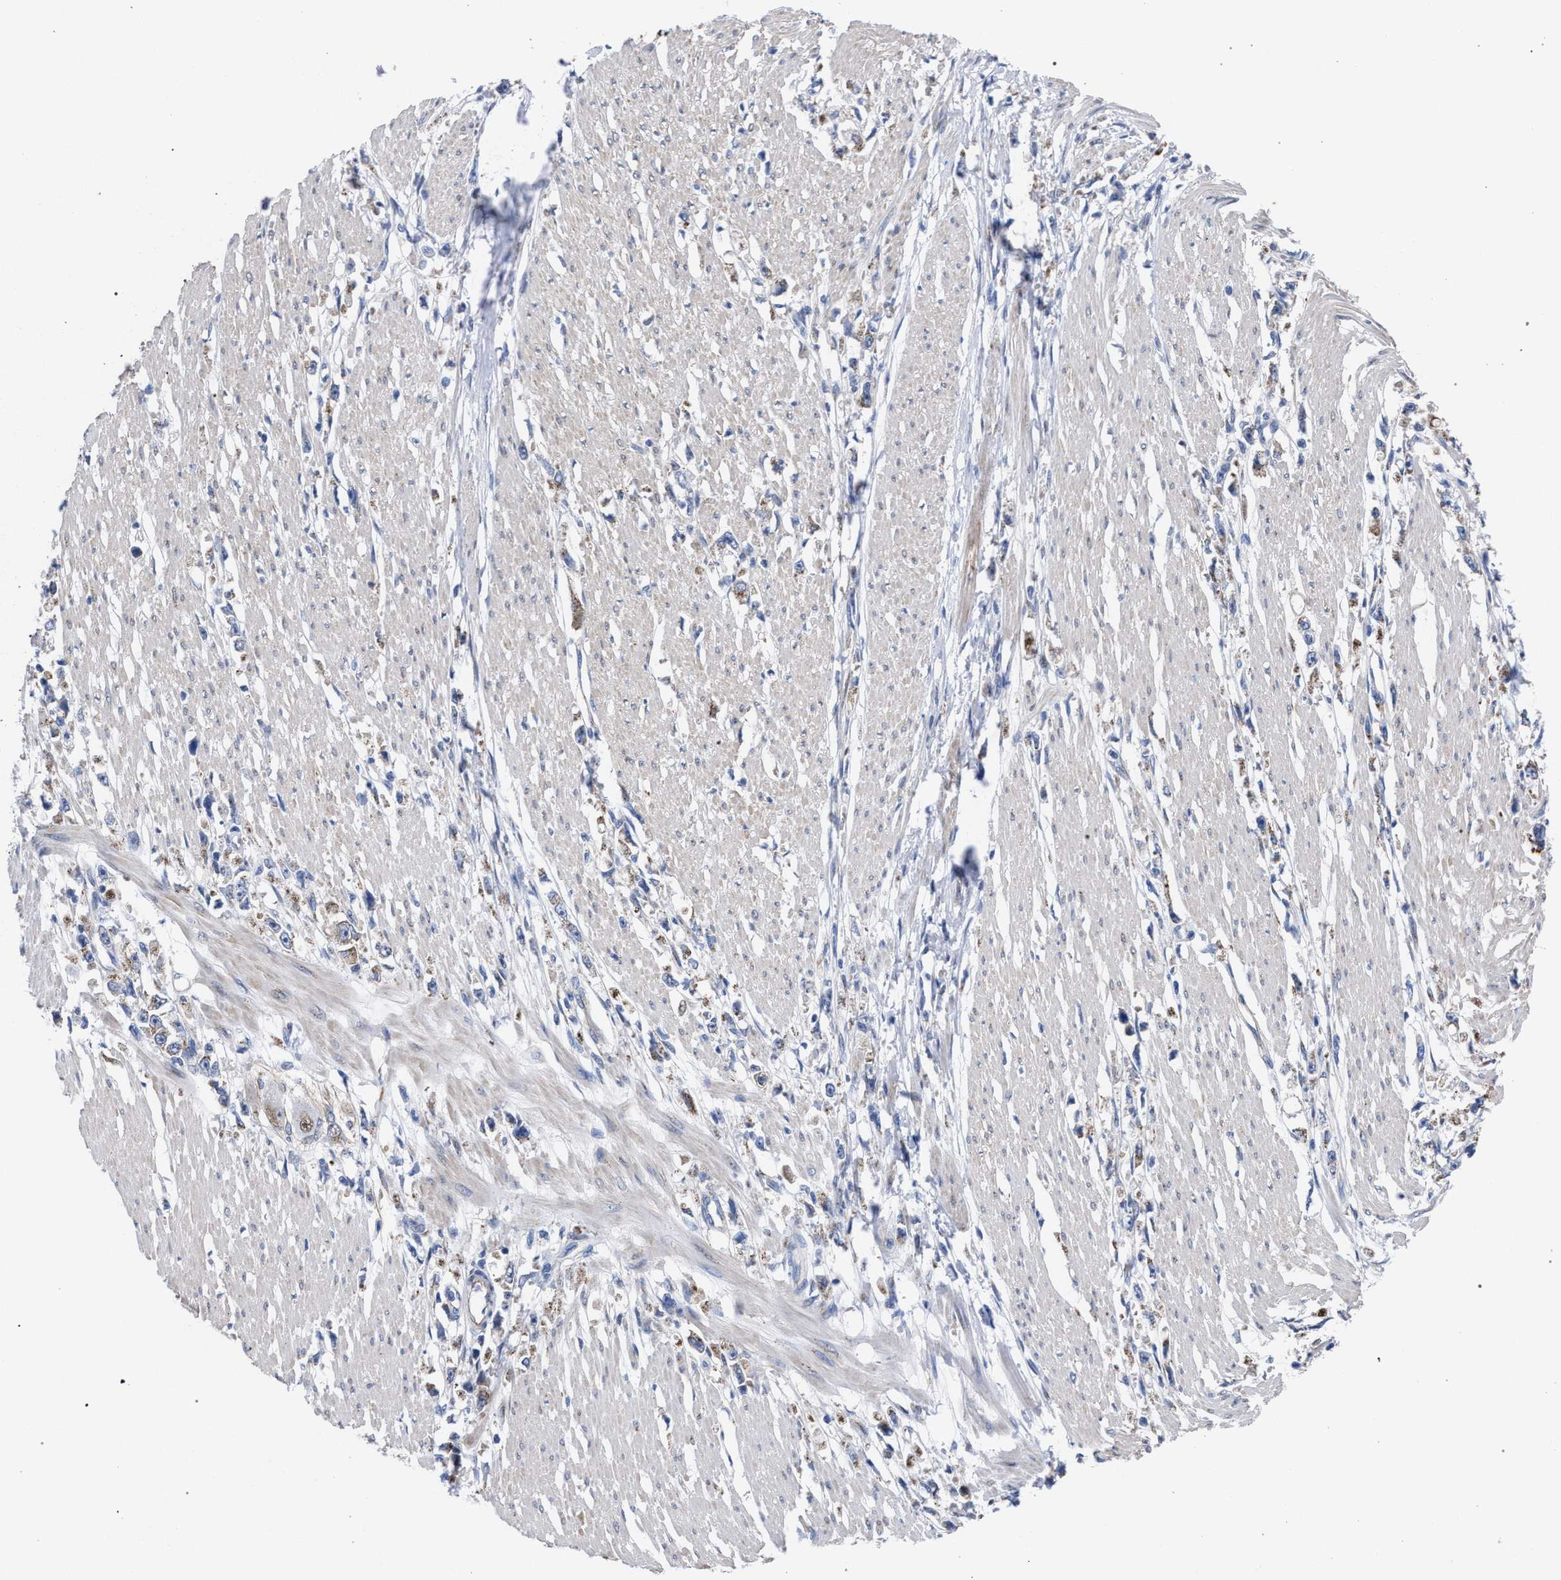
{"staining": {"intensity": "weak", "quantity": "25%-75%", "location": "cytoplasmic/membranous"}, "tissue": "stomach cancer", "cell_type": "Tumor cells", "image_type": "cancer", "snomed": [{"axis": "morphology", "description": "Adenocarcinoma, NOS"}, {"axis": "topography", "description": "Stomach"}], "caption": "A high-resolution image shows immunohistochemistry (IHC) staining of stomach cancer (adenocarcinoma), which reveals weak cytoplasmic/membranous staining in about 25%-75% of tumor cells. The staining is performed using DAB brown chromogen to label protein expression. The nuclei are counter-stained blue using hematoxylin.", "gene": "GOLGA2", "patient": {"sex": "female", "age": 59}}